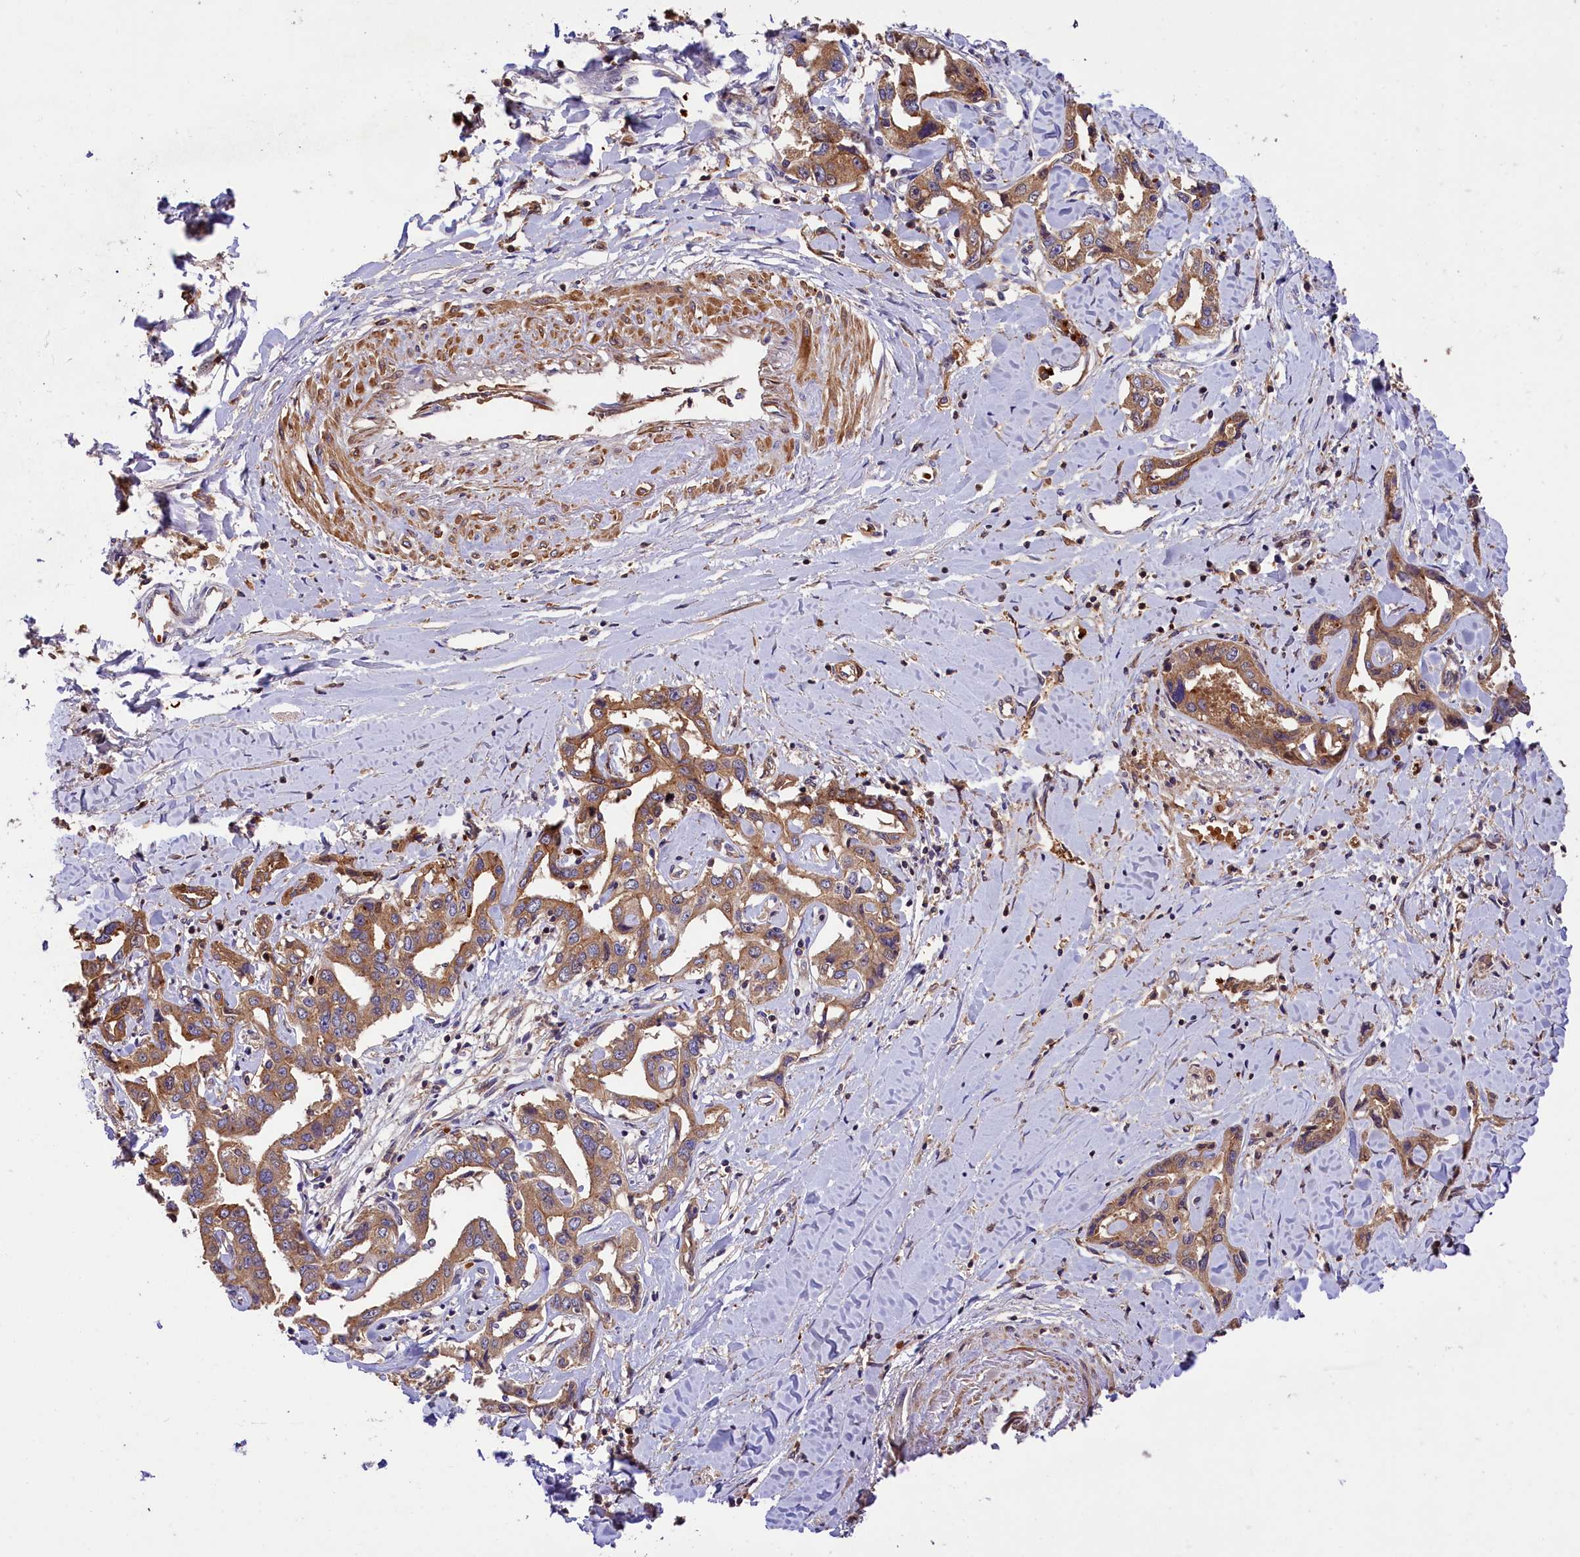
{"staining": {"intensity": "moderate", "quantity": ">75%", "location": "cytoplasmic/membranous"}, "tissue": "liver cancer", "cell_type": "Tumor cells", "image_type": "cancer", "snomed": [{"axis": "morphology", "description": "Cholangiocarcinoma"}, {"axis": "topography", "description": "Liver"}], "caption": "This histopathology image demonstrates liver cancer stained with immunohistochemistry (IHC) to label a protein in brown. The cytoplasmic/membranous of tumor cells show moderate positivity for the protein. Nuclei are counter-stained blue.", "gene": "PHAF1", "patient": {"sex": "male", "age": 59}}